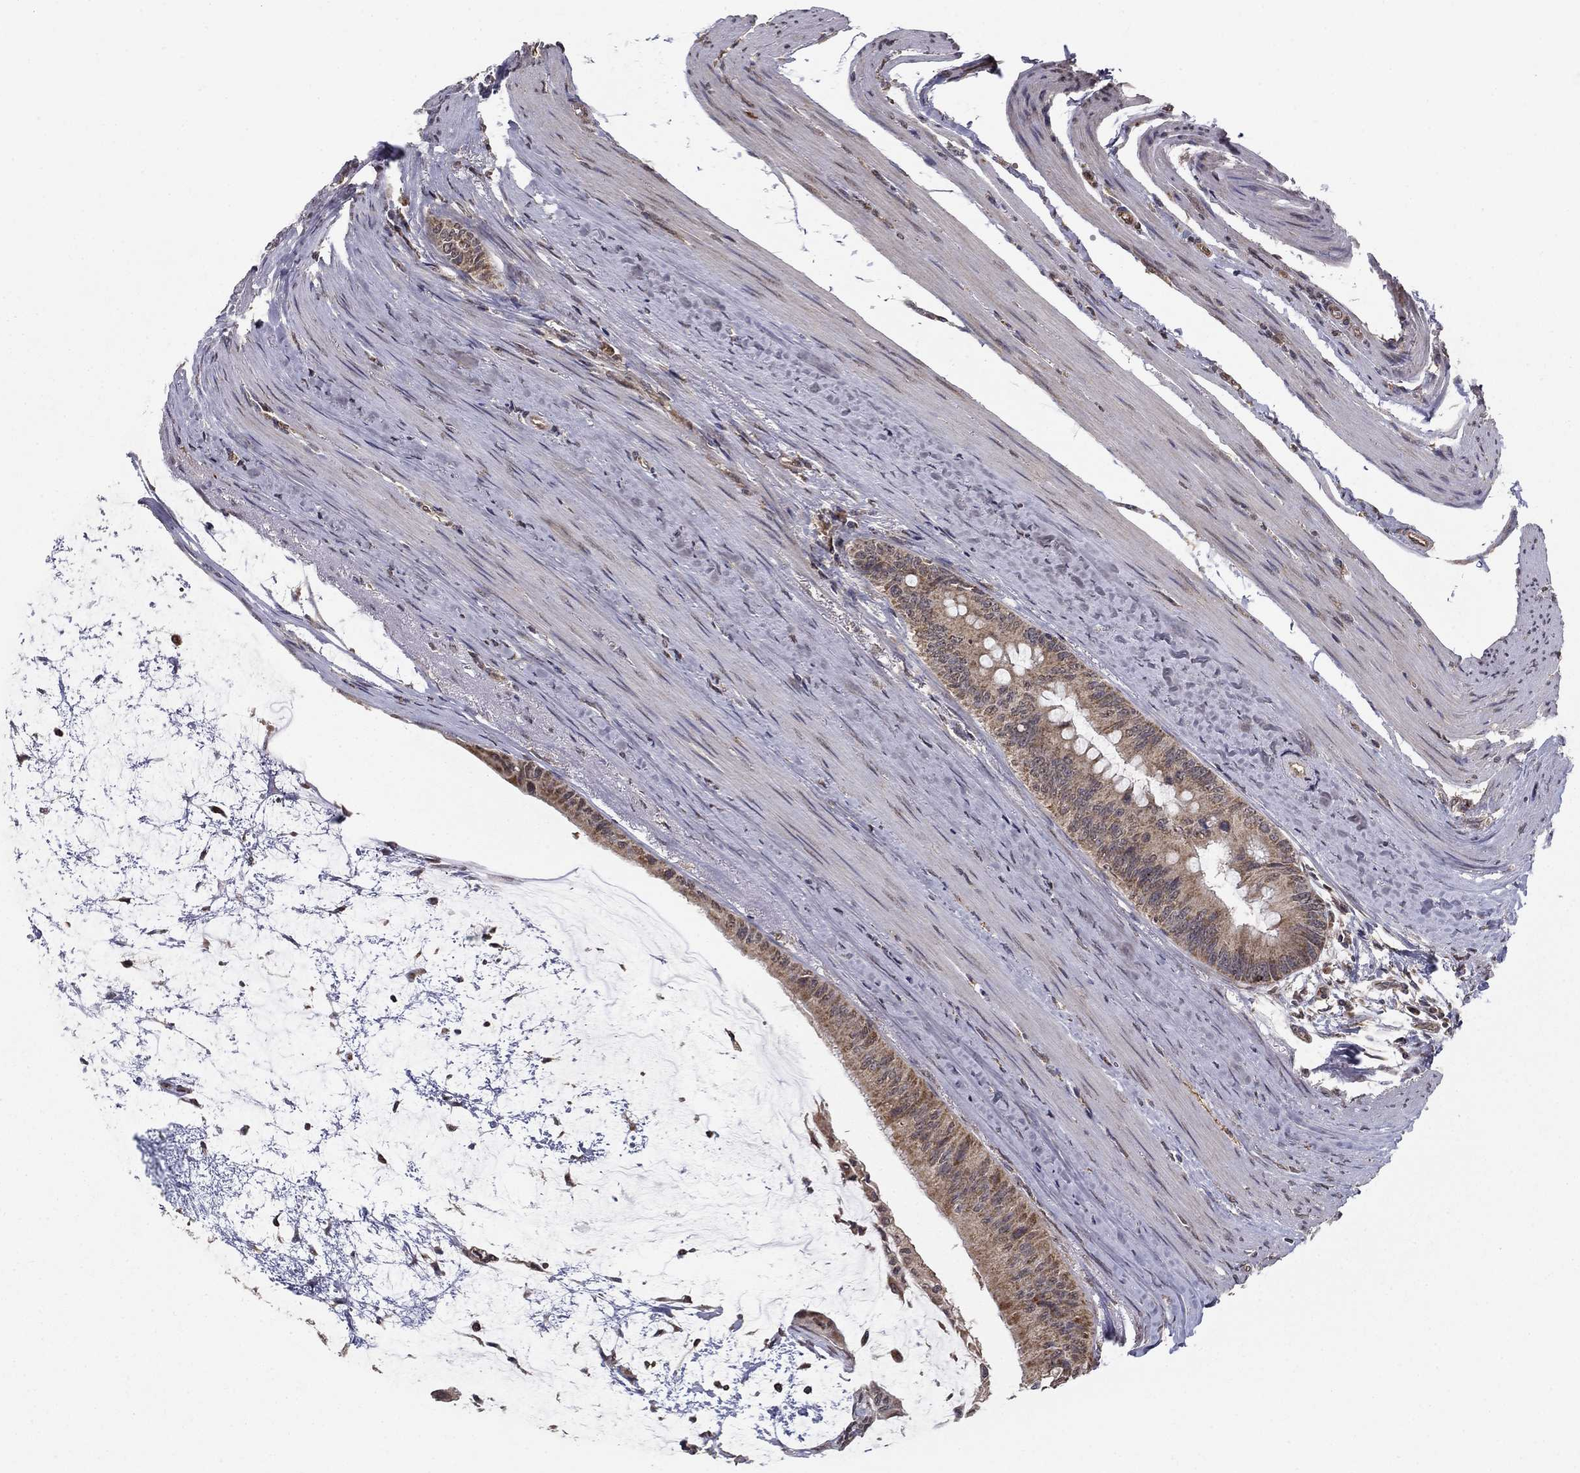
{"staining": {"intensity": "weak", "quantity": "25%-75%", "location": "cytoplasmic/membranous"}, "tissue": "colorectal cancer", "cell_type": "Tumor cells", "image_type": "cancer", "snomed": [{"axis": "morphology", "description": "Normal tissue, NOS"}, {"axis": "morphology", "description": "Adenocarcinoma, NOS"}, {"axis": "topography", "description": "Colon"}], "caption": "IHC (DAB) staining of adenocarcinoma (colorectal) shows weak cytoplasmic/membranous protein expression in about 25%-75% of tumor cells.", "gene": "SLC2A13", "patient": {"sex": "male", "age": 65}}